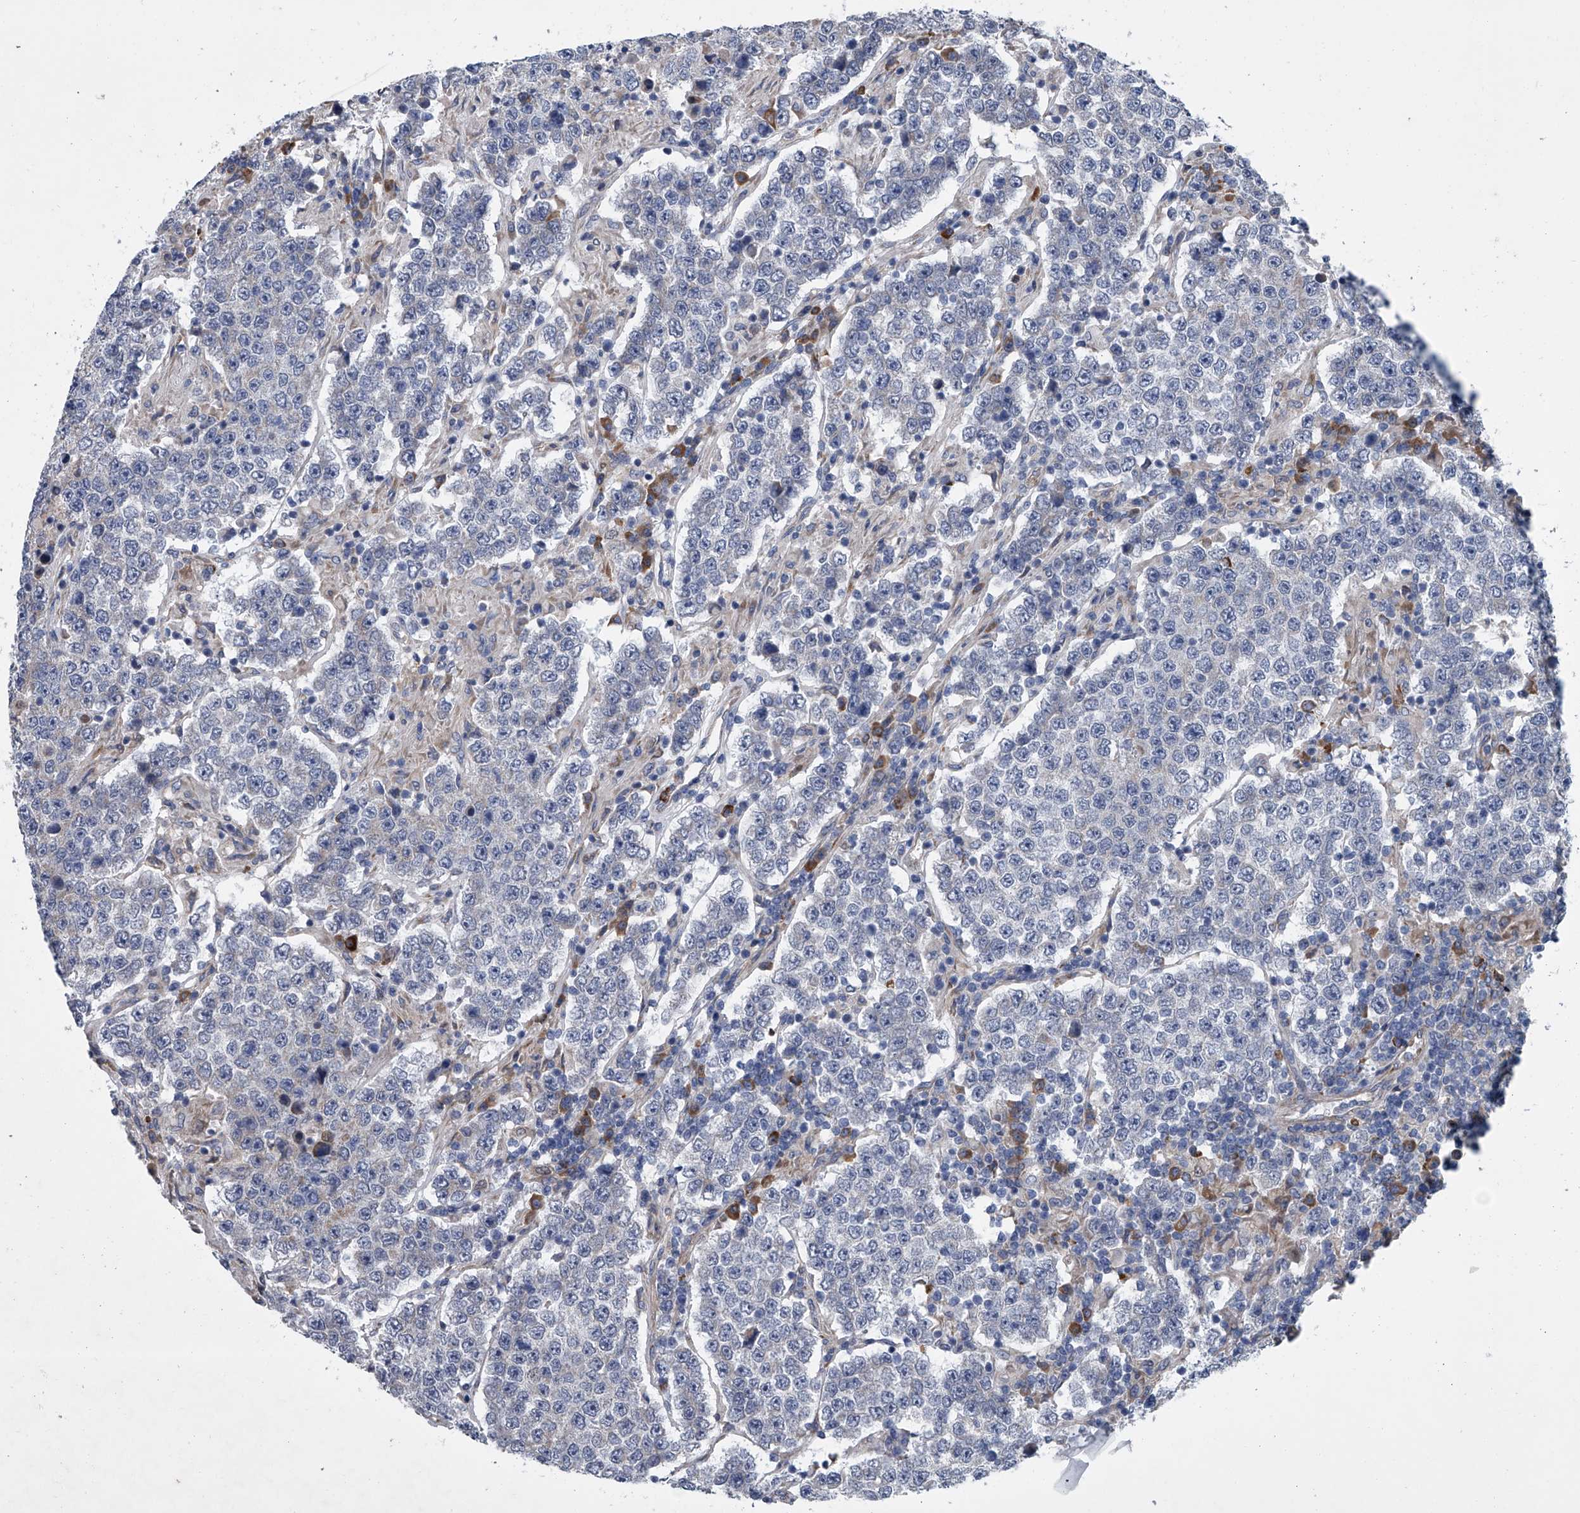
{"staining": {"intensity": "negative", "quantity": "none", "location": "none"}, "tissue": "testis cancer", "cell_type": "Tumor cells", "image_type": "cancer", "snomed": [{"axis": "morphology", "description": "Normal tissue, NOS"}, {"axis": "morphology", "description": "Urothelial carcinoma, High grade"}, {"axis": "morphology", "description": "Seminoma, NOS"}, {"axis": "morphology", "description": "Carcinoma, Embryonal, NOS"}, {"axis": "topography", "description": "Urinary bladder"}, {"axis": "topography", "description": "Testis"}], "caption": "IHC photomicrograph of human embryonal carcinoma (testis) stained for a protein (brown), which shows no staining in tumor cells.", "gene": "ABCG1", "patient": {"sex": "male", "age": 41}}